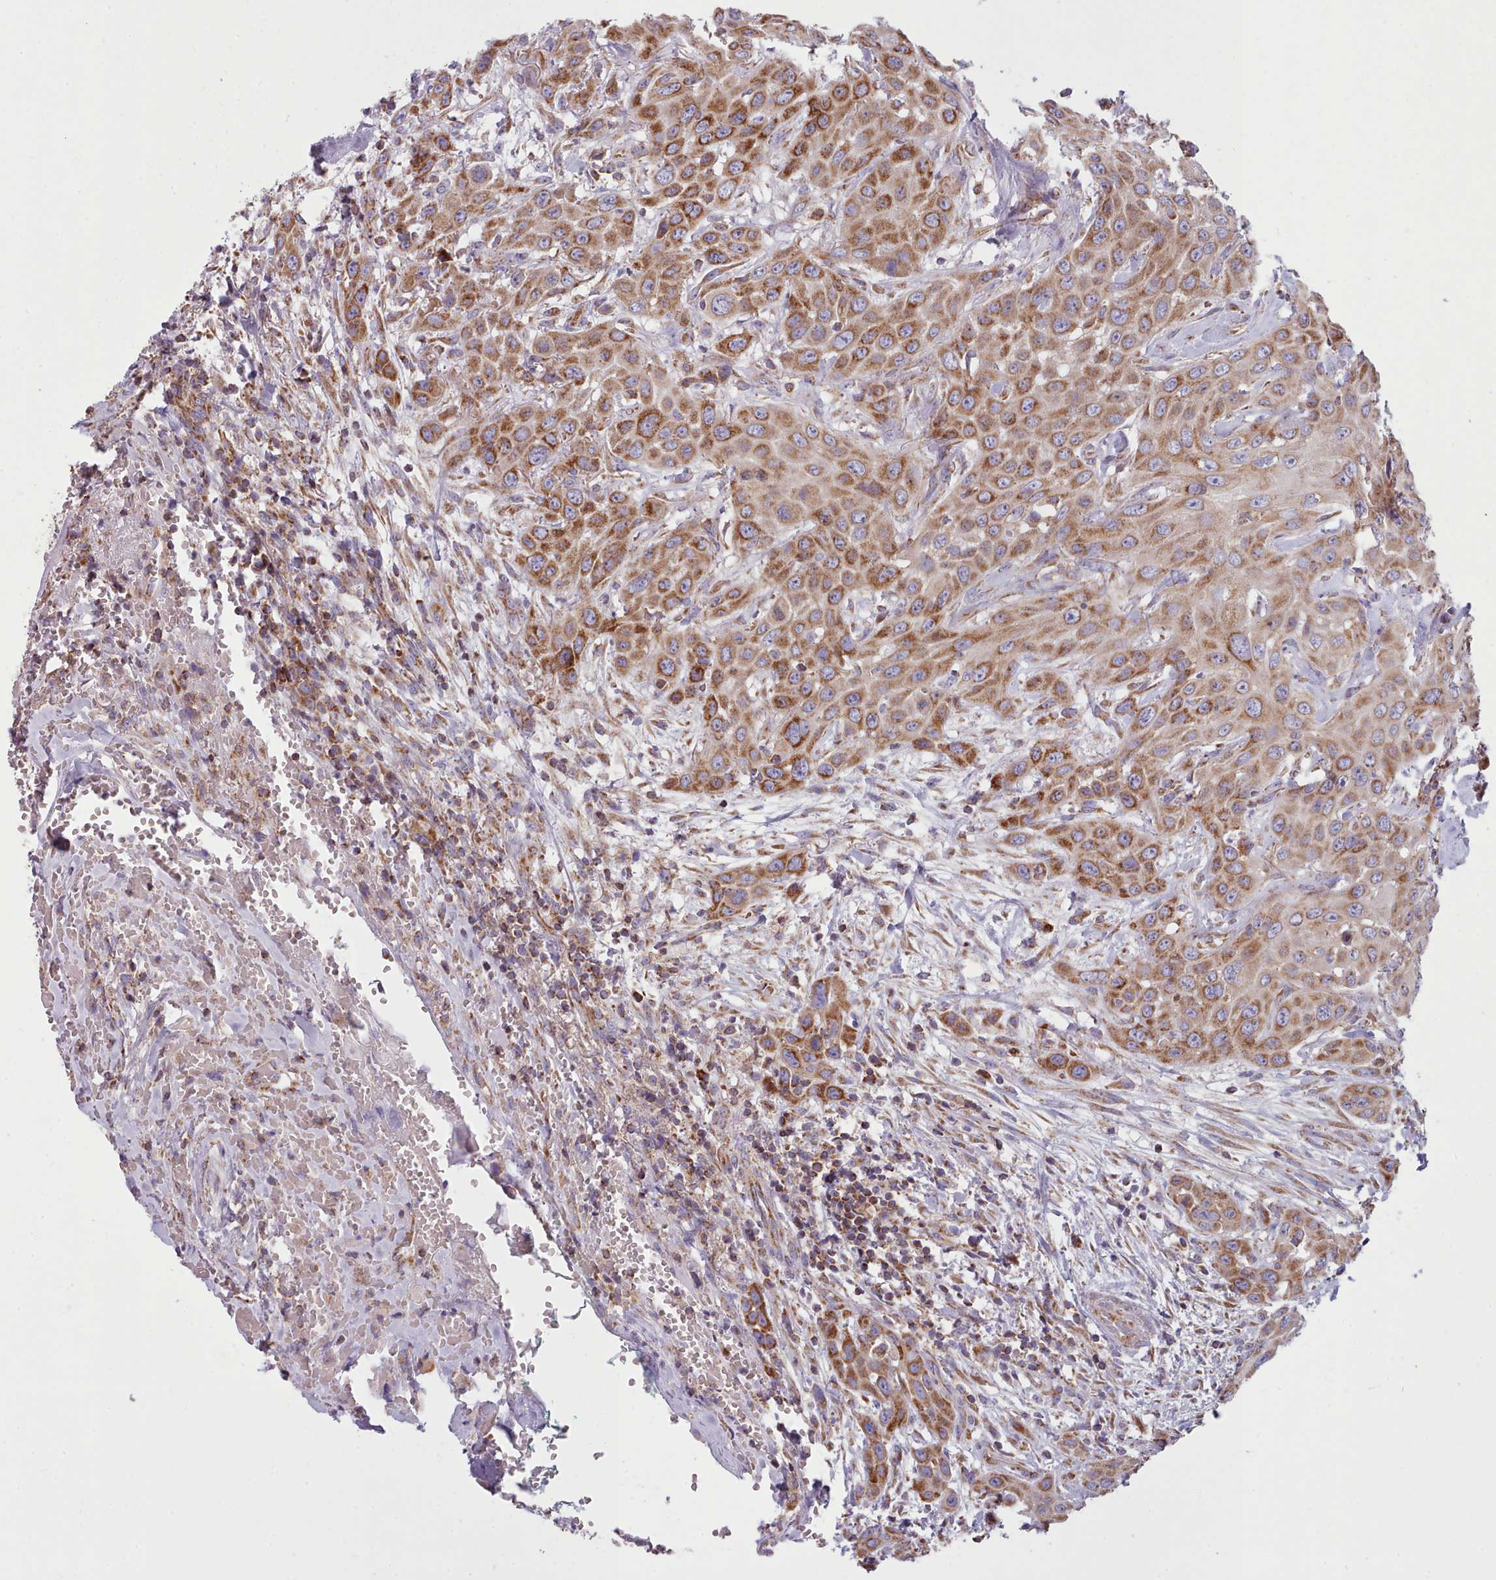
{"staining": {"intensity": "moderate", "quantity": ">75%", "location": "cytoplasmic/membranous"}, "tissue": "head and neck cancer", "cell_type": "Tumor cells", "image_type": "cancer", "snomed": [{"axis": "morphology", "description": "Squamous cell carcinoma, NOS"}, {"axis": "topography", "description": "Head-Neck"}], "caption": "IHC (DAB) staining of human head and neck squamous cell carcinoma demonstrates moderate cytoplasmic/membranous protein staining in approximately >75% of tumor cells. (Brightfield microscopy of DAB IHC at high magnification).", "gene": "SRP54", "patient": {"sex": "male", "age": 81}}